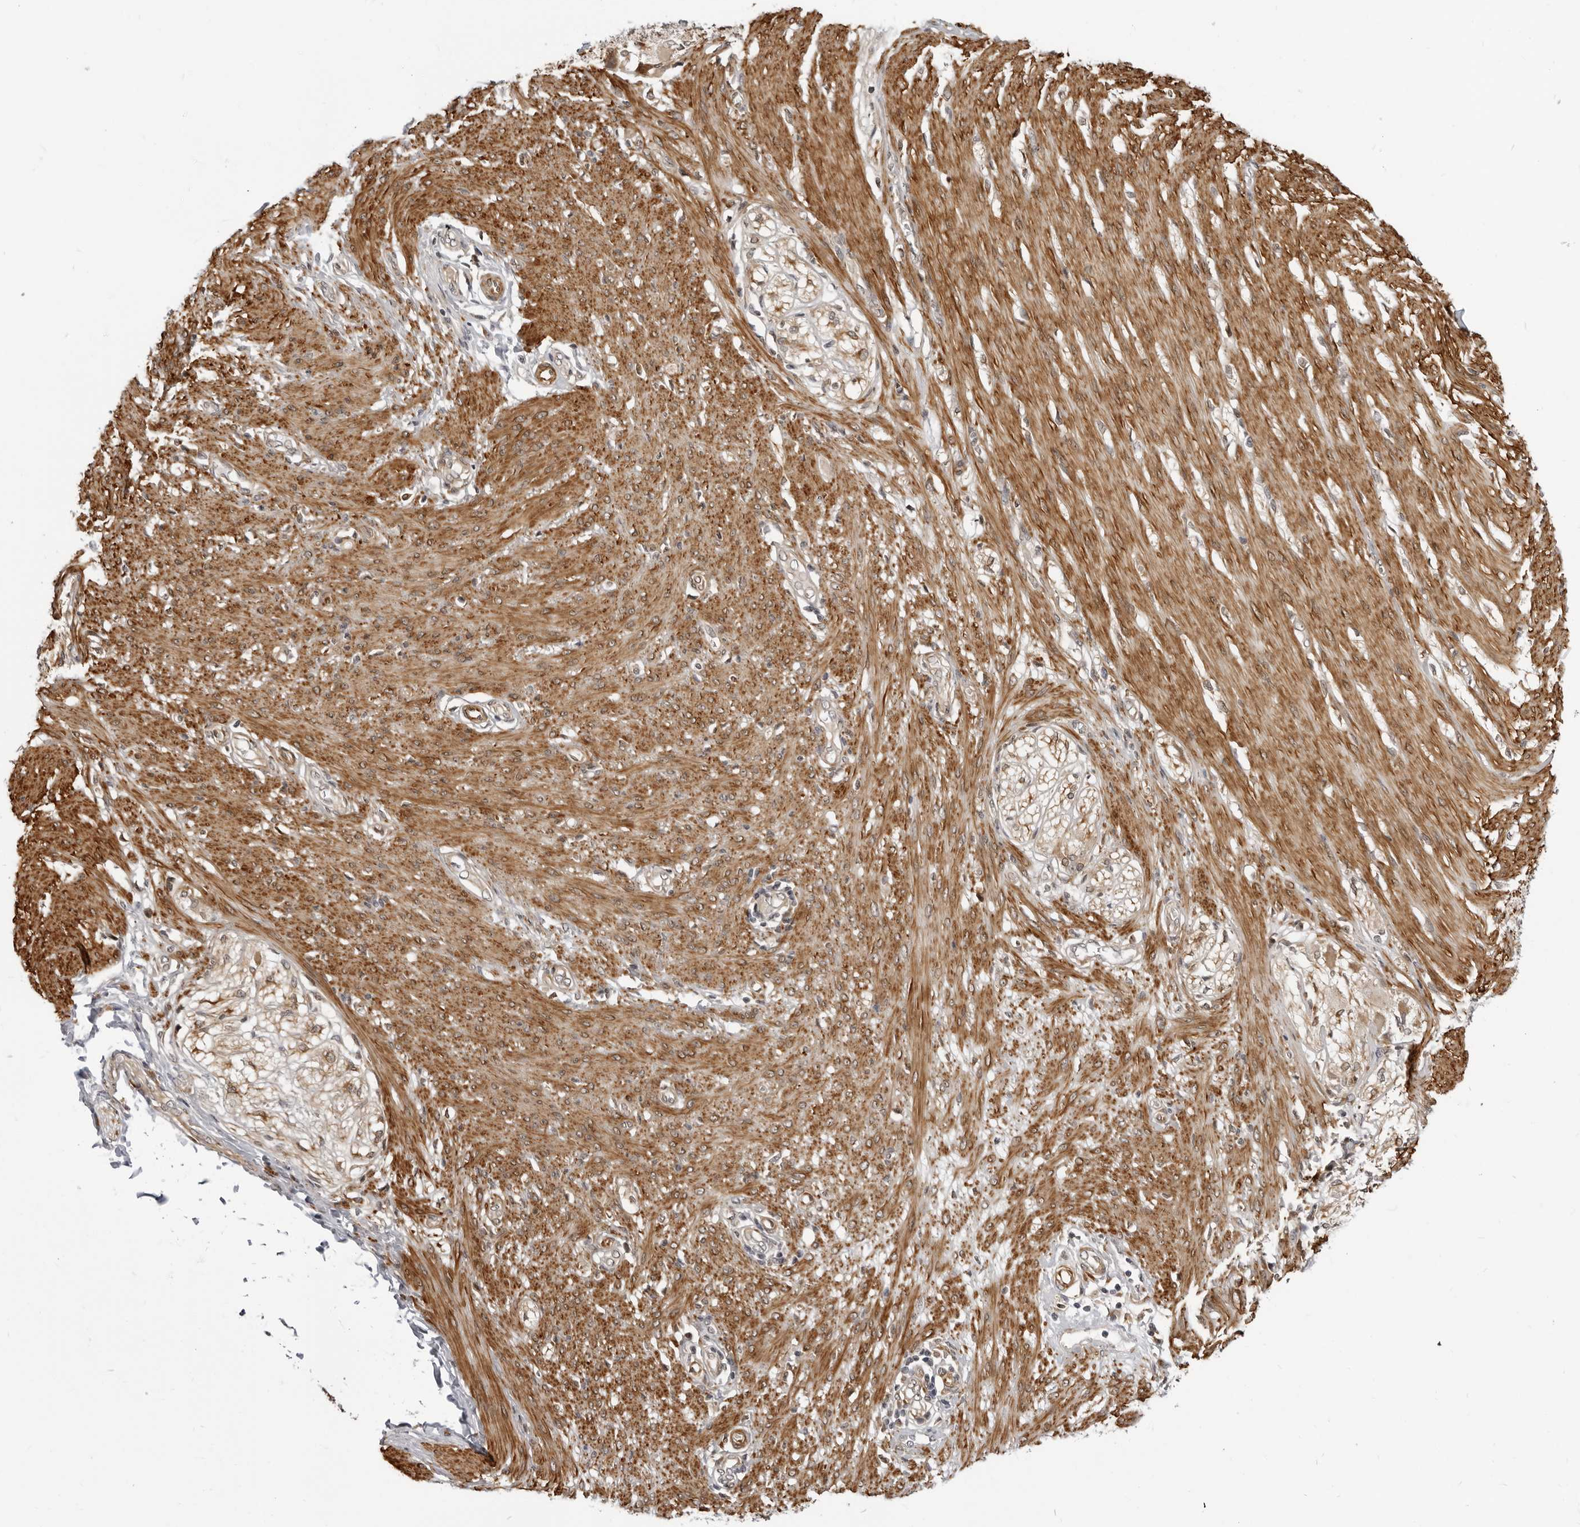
{"staining": {"intensity": "moderate", "quantity": ">75%", "location": "cytoplasmic/membranous"}, "tissue": "smooth muscle", "cell_type": "Smooth muscle cells", "image_type": "normal", "snomed": [{"axis": "morphology", "description": "Normal tissue, NOS"}, {"axis": "morphology", "description": "Adenocarcinoma, NOS"}, {"axis": "topography", "description": "Colon"}, {"axis": "topography", "description": "Peripheral nerve tissue"}], "caption": "IHC staining of benign smooth muscle, which demonstrates medium levels of moderate cytoplasmic/membranous staining in about >75% of smooth muscle cells indicating moderate cytoplasmic/membranous protein staining. The staining was performed using DAB (brown) for protein detection and nuclei were counterstained in hematoxylin (blue).", "gene": "SRGAP2", "patient": {"sex": "male", "age": 14}}